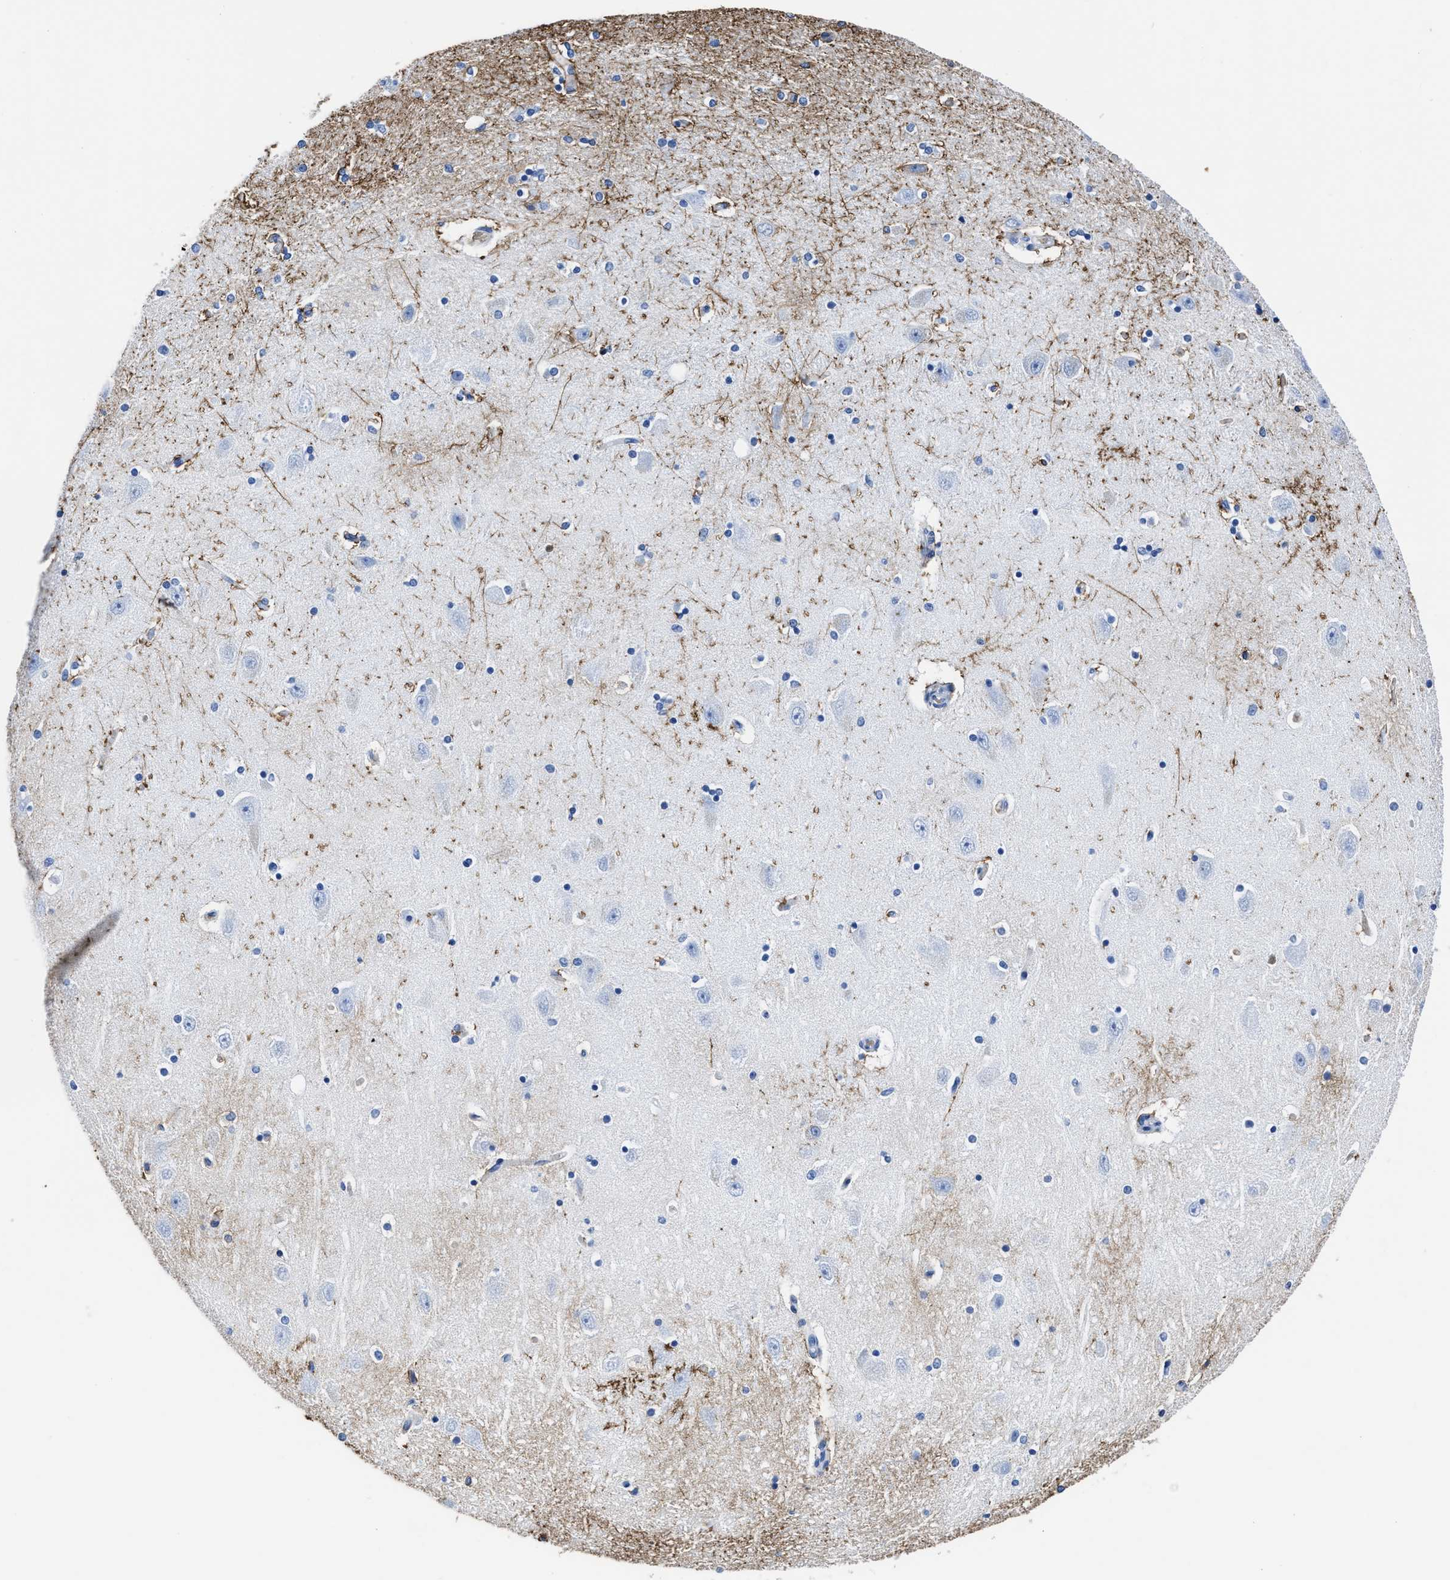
{"staining": {"intensity": "negative", "quantity": "none", "location": "none"}, "tissue": "hippocampus", "cell_type": "Glial cells", "image_type": "normal", "snomed": [{"axis": "morphology", "description": "Normal tissue, NOS"}, {"axis": "topography", "description": "Hippocampus"}], "caption": "This is an immunohistochemistry histopathology image of normal human hippocampus. There is no expression in glial cells.", "gene": "AQP1", "patient": {"sex": "female", "age": 54}}